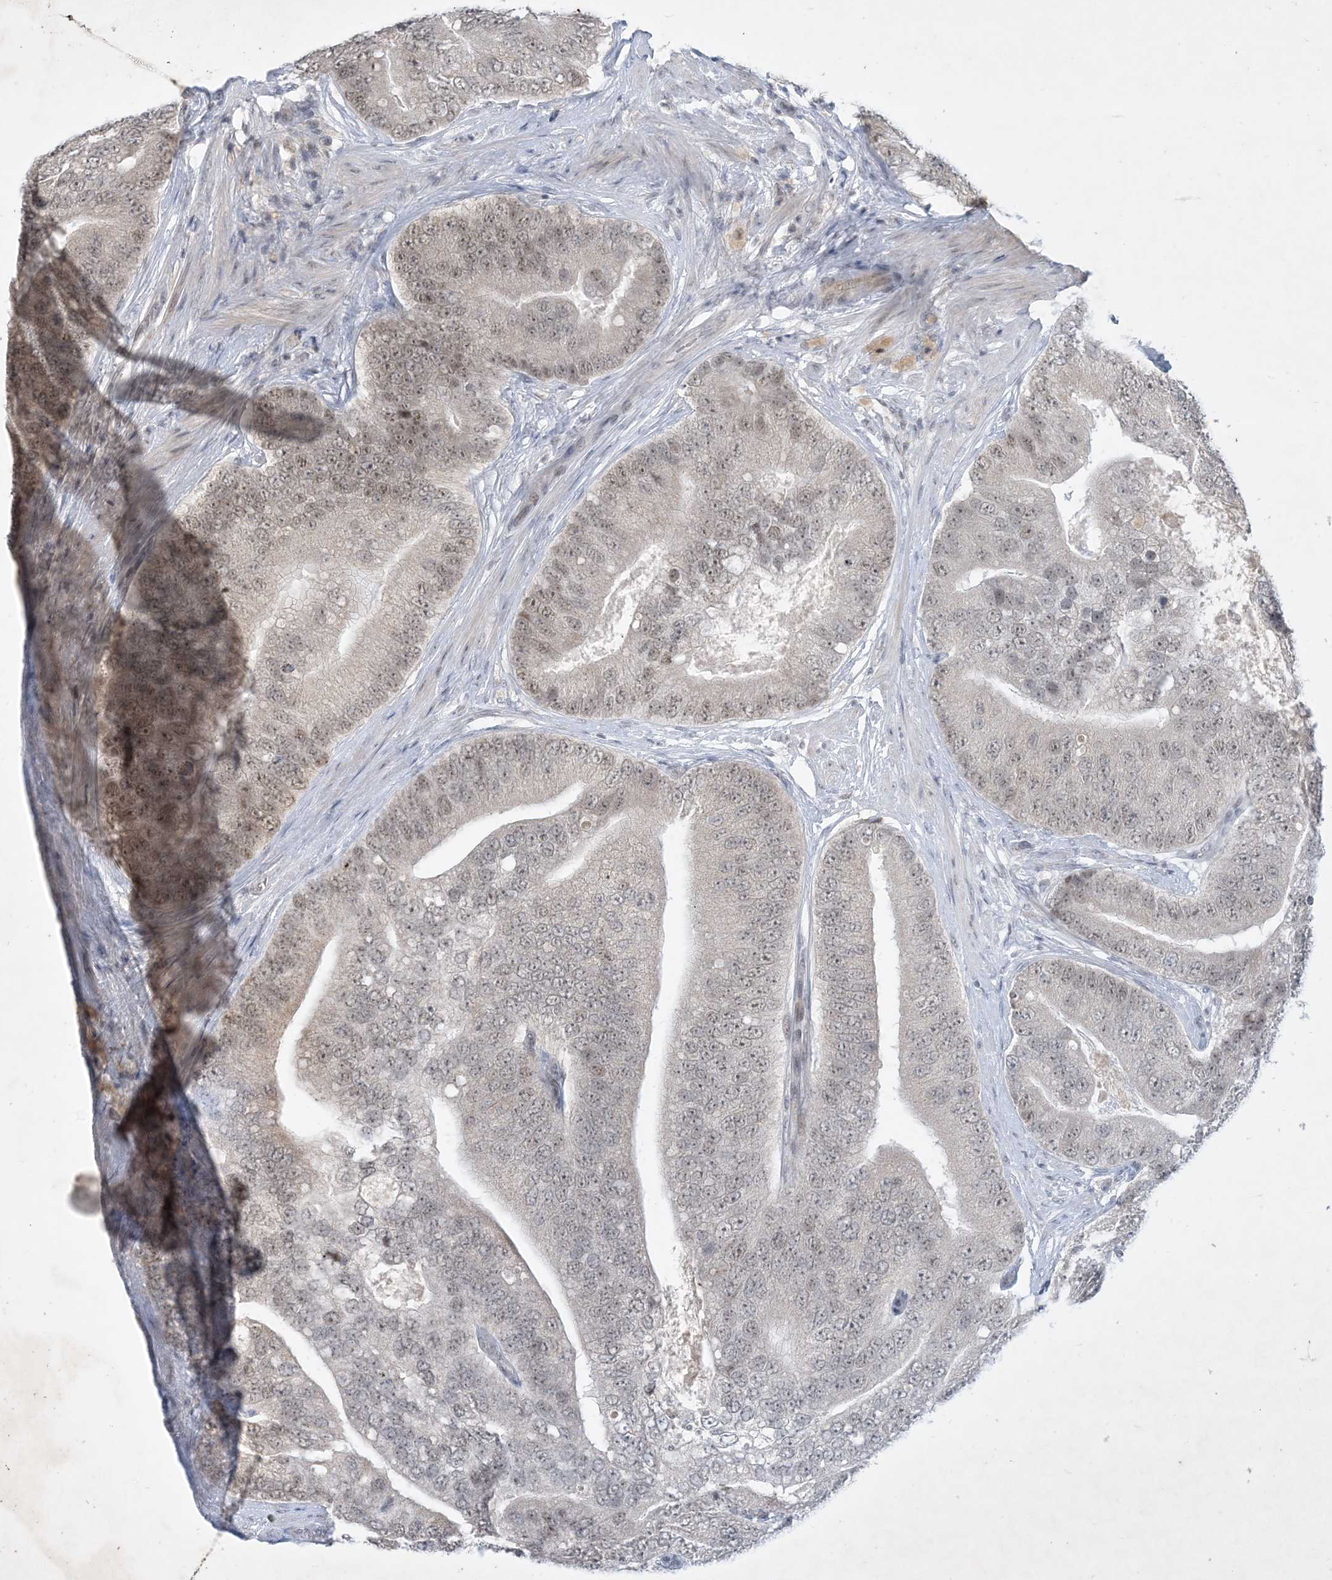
{"staining": {"intensity": "weak", "quantity": ">75%", "location": "nuclear"}, "tissue": "prostate cancer", "cell_type": "Tumor cells", "image_type": "cancer", "snomed": [{"axis": "morphology", "description": "Adenocarcinoma, High grade"}, {"axis": "topography", "description": "Prostate"}], "caption": "Prostate cancer stained with a brown dye reveals weak nuclear positive expression in approximately >75% of tumor cells.", "gene": "ZNF674", "patient": {"sex": "male", "age": 70}}